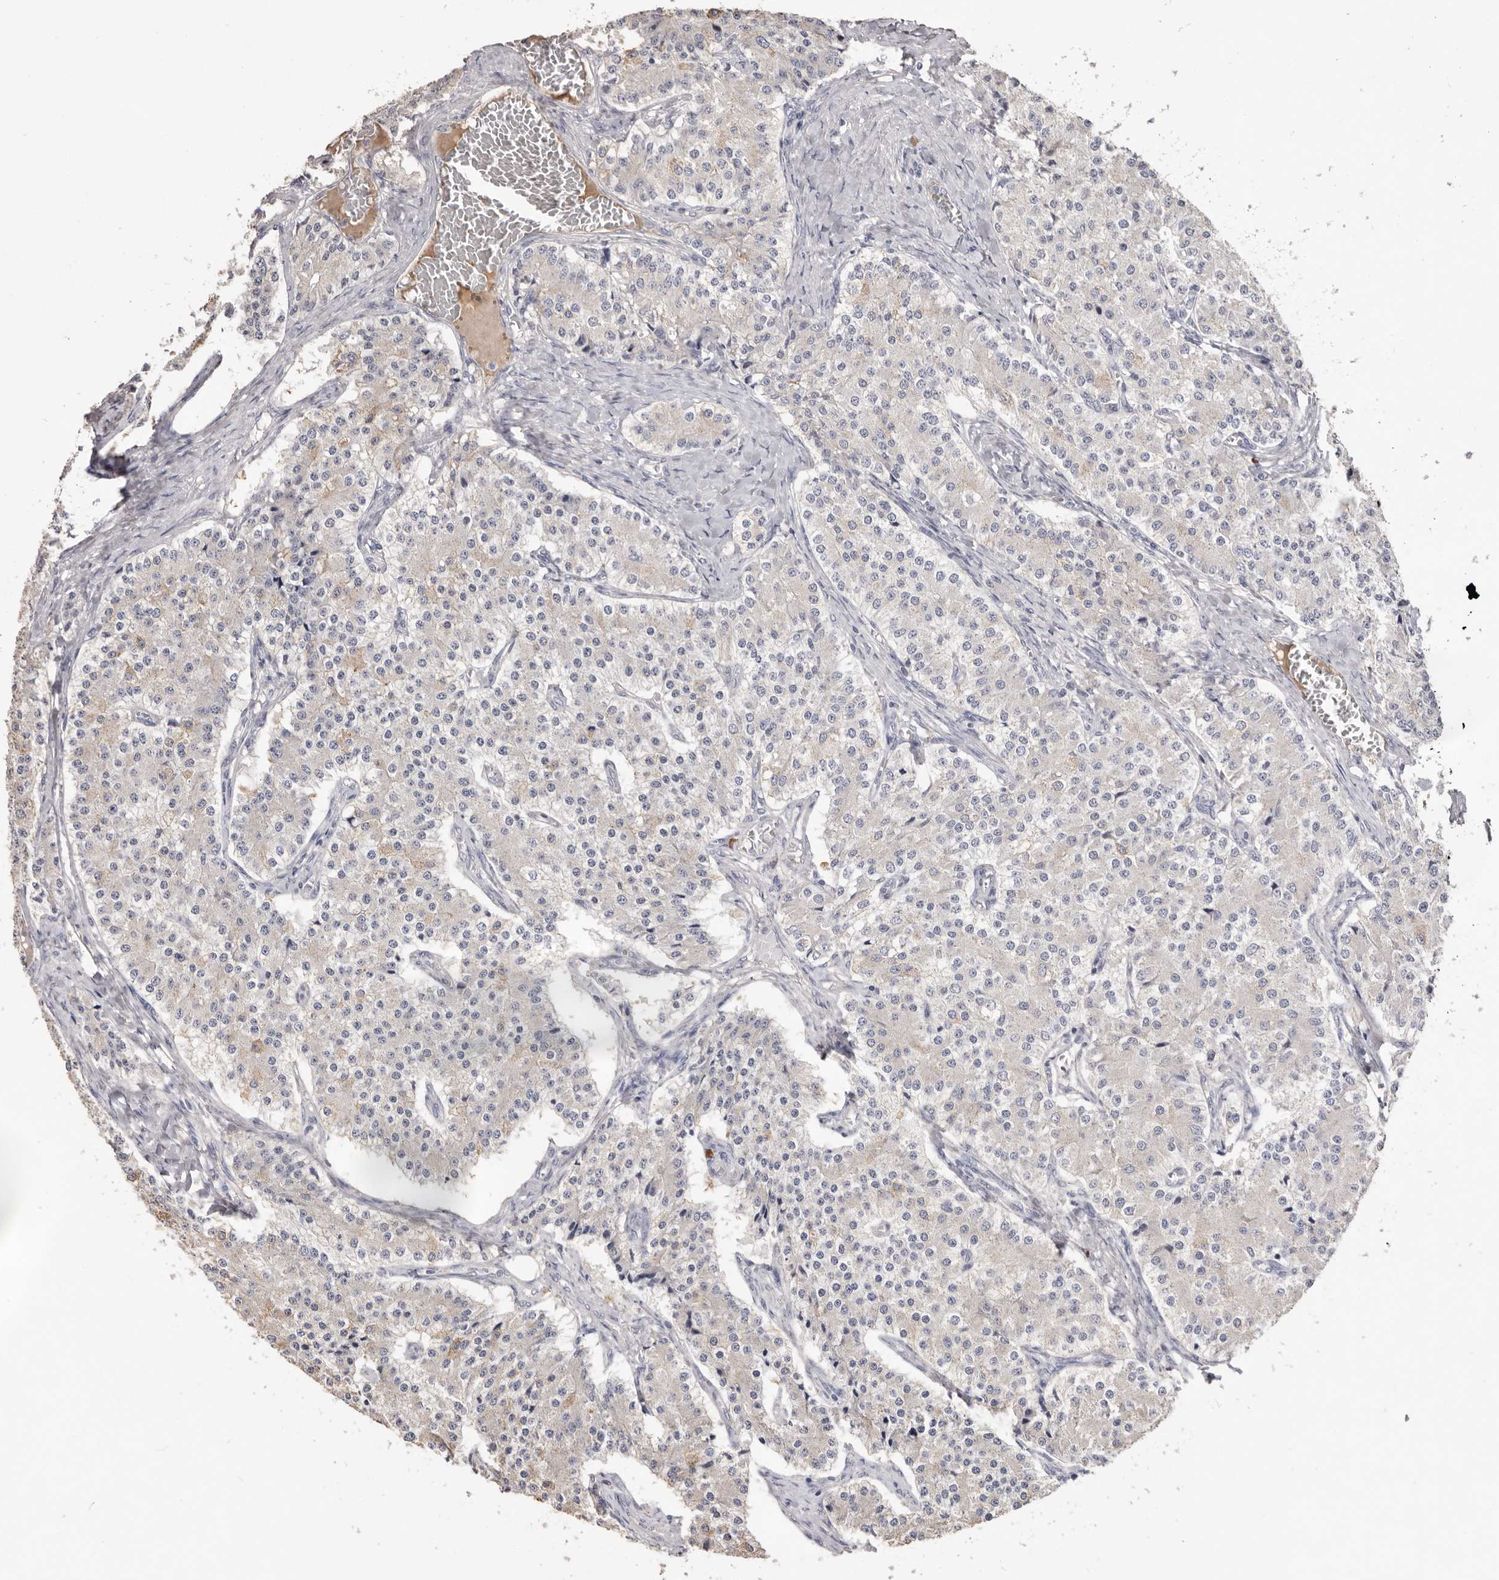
{"staining": {"intensity": "negative", "quantity": "none", "location": "none"}, "tissue": "carcinoid", "cell_type": "Tumor cells", "image_type": "cancer", "snomed": [{"axis": "morphology", "description": "Carcinoid, malignant, NOS"}, {"axis": "topography", "description": "Colon"}], "caption": "Protein analysis of carcinoid exhibits no significant staining in tumor cells.", "gene": "HCAR2", "patient": {"sex": "female", "age": 52}}